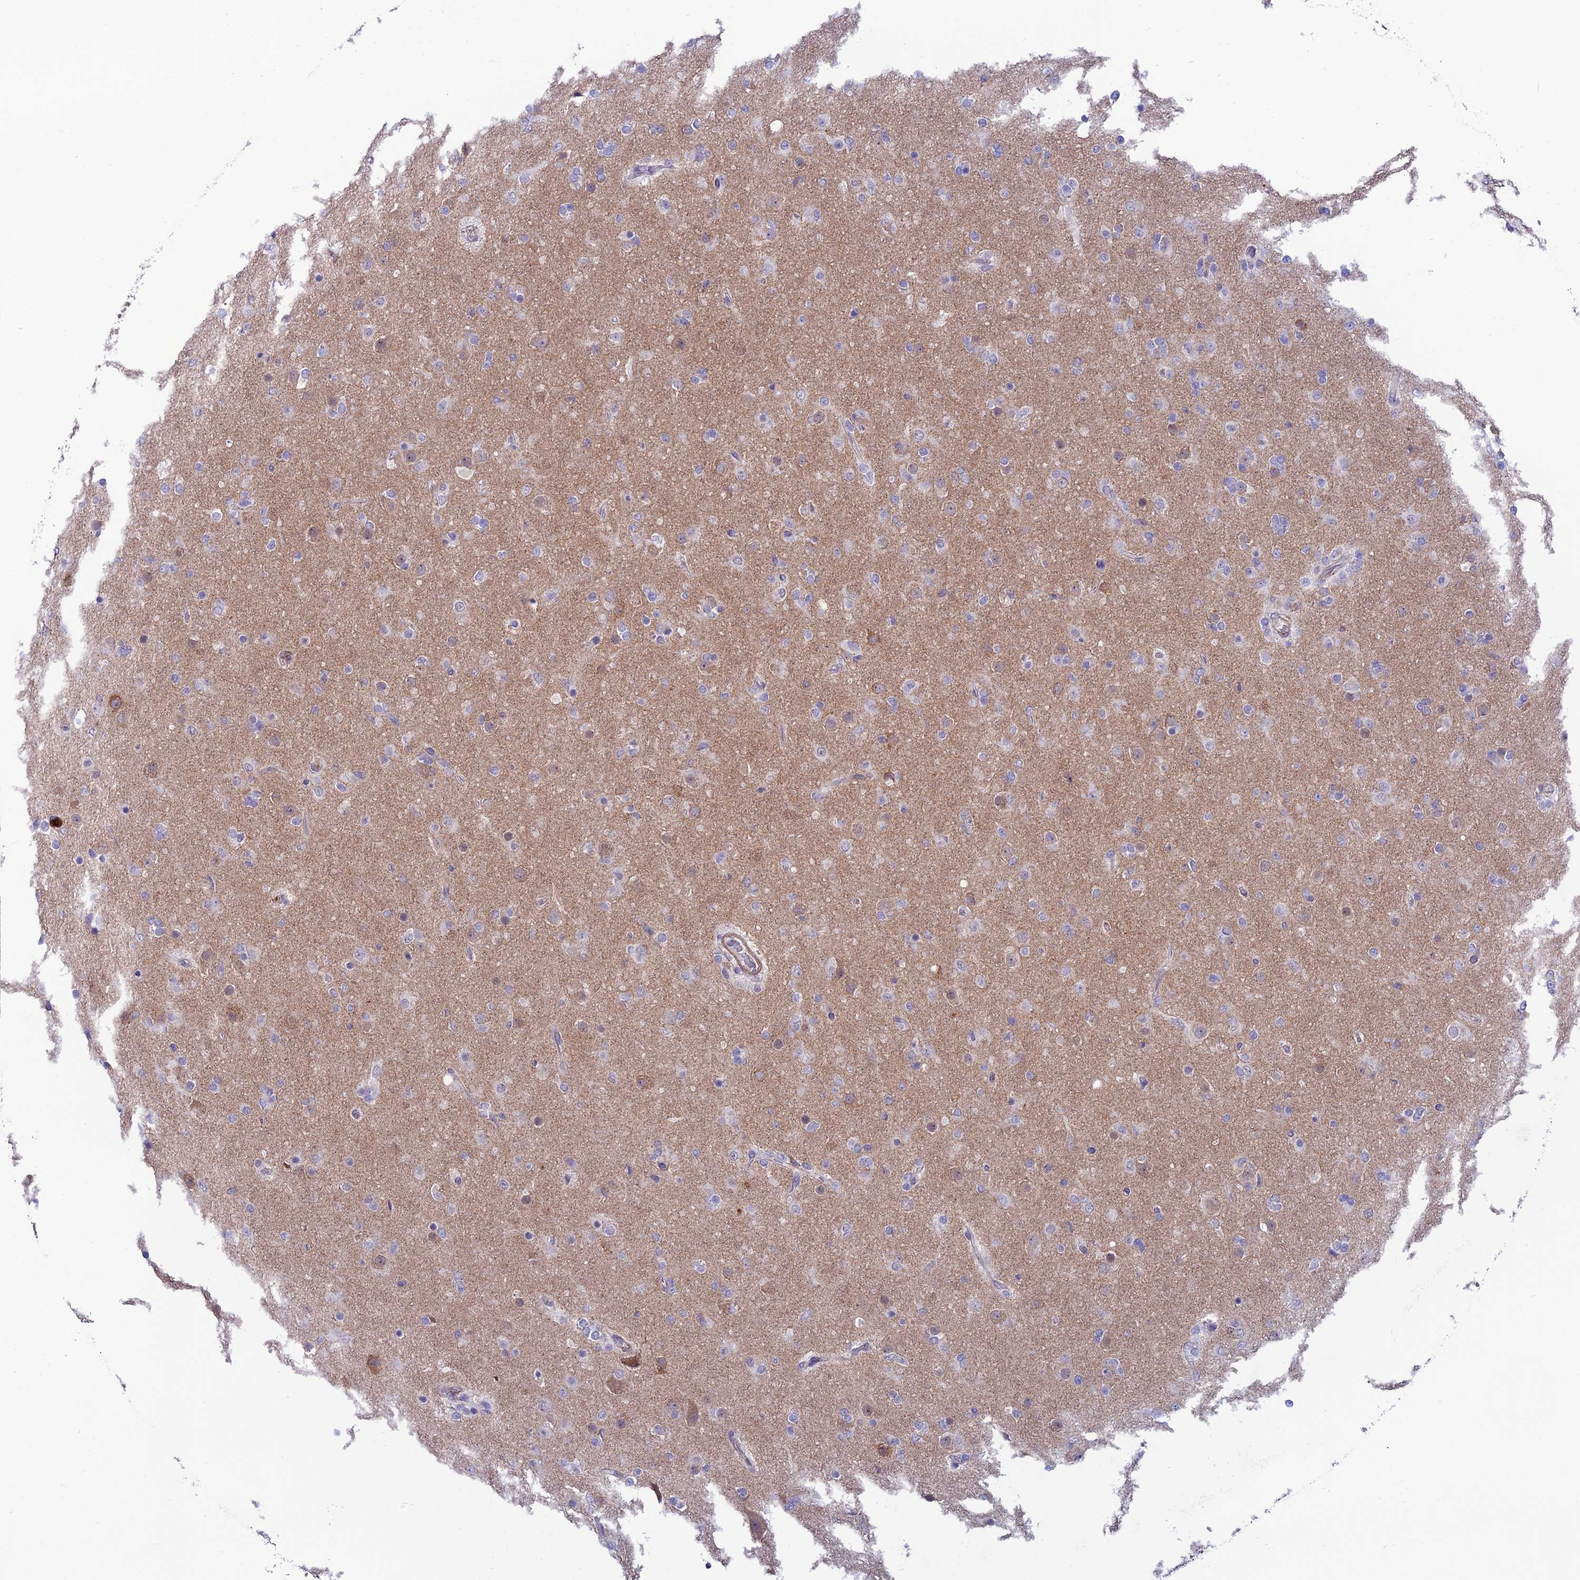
{"staining": {"intensity": "negative", "quantity": "none", "location": "none"}, "tissue": "glioma", "cell_type": "Tumor cells", "image_type": "cancer", "snomed": [{"axis": "morphology", "description": "Glioma, malignant, Low grade"}, {"axis": "topography", "description": "Brain"}], "caption": "The image shows no staining of tumor cells in malignant glioma (low-grade).", "gene": "COL6A6", "patient": {"sex": "male", "age": 65}}